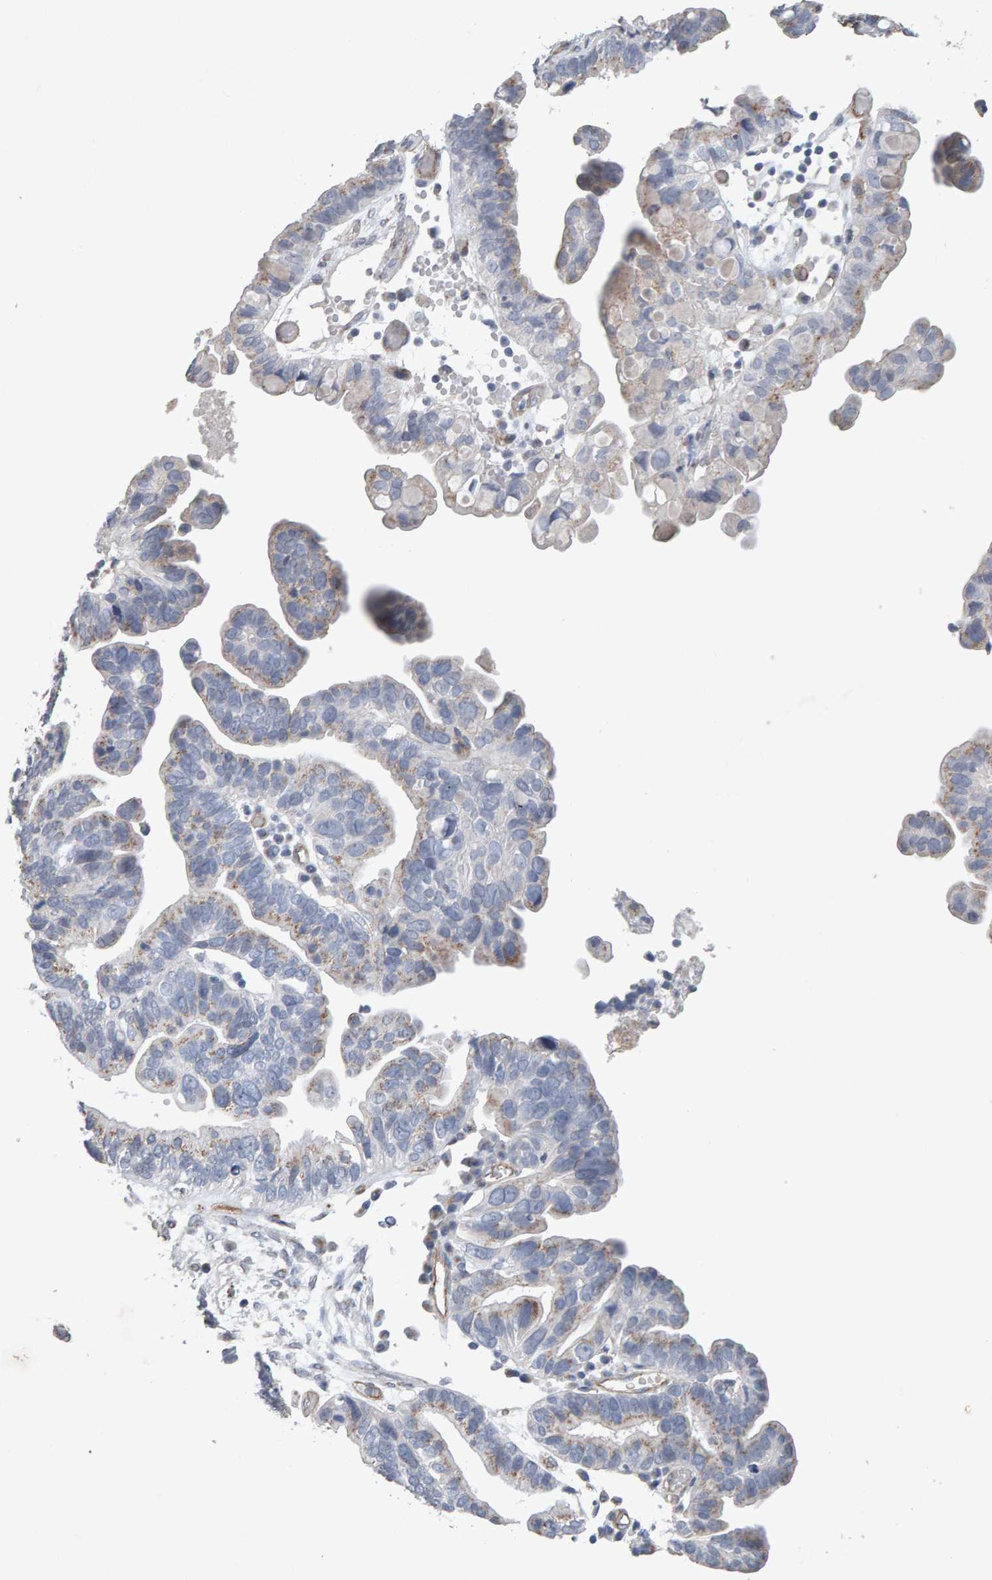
{"staining": {"intensity": "weak", "quantity": "25%-75%", "location": "cytoplasmic/membranous"}, "tissue": "ovarian cancer", "cell_type": "Tumor cells", "image_type": "cancer", "snomed": [{"axis": "morphology", "description": "Cystadenocarcinoma, serous, NOS"}, {"axis": "topography", "description": "Ovary"}], "caption": "The image reveals a brown stain indicating the presence of a protein in the cytoplasmic/membranous of tumor cells in ovarian serous cystadenocarcinoma.", "gene": "PTPRM", "patient": {"sex": "female", "age": 56}}